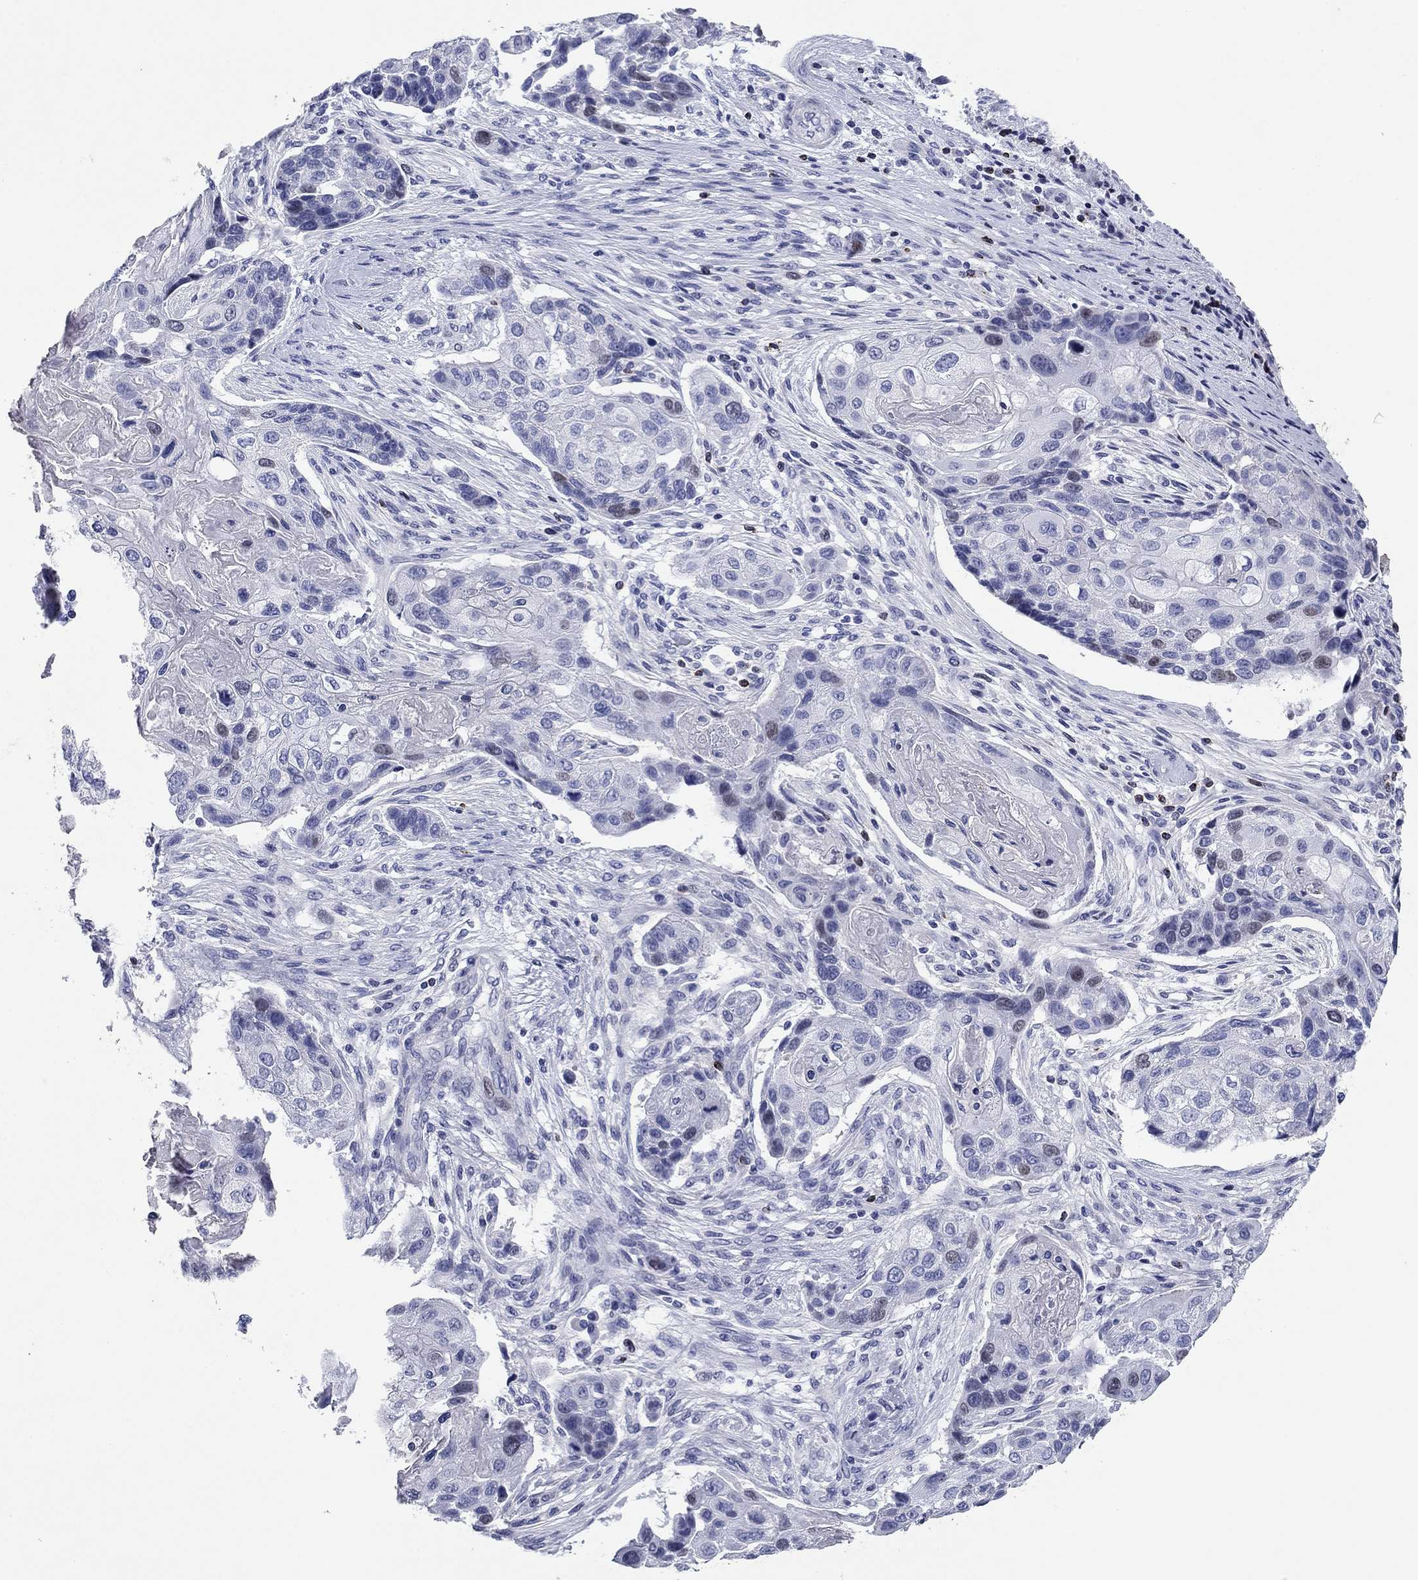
{"staining": {"intensity": "weak", "quantity": "<25%", "location": "nuclear"}, "tissue": "lung cancer", "cell_type": "Tumor cells", "image_type": "cancer", "snomed": [{"axis": "morphology", "description": "Normal tissue, NOS"}, {"axis": "morphology", "description": "Squamous cell carcinoma, NOS"}, {"axis": "topography", "description": "Bronchus"}, {"axis": "topography", "description": "Lung"}], "caption": "Immunohistochemistry (IHC) histopathology image of human lung cancer (squamous cell carcinoma) stained for a protein (brown), which shows no staining in tumor cells.", "gene": "GZMK", "patient": {"sex": "male", "age": 69}}